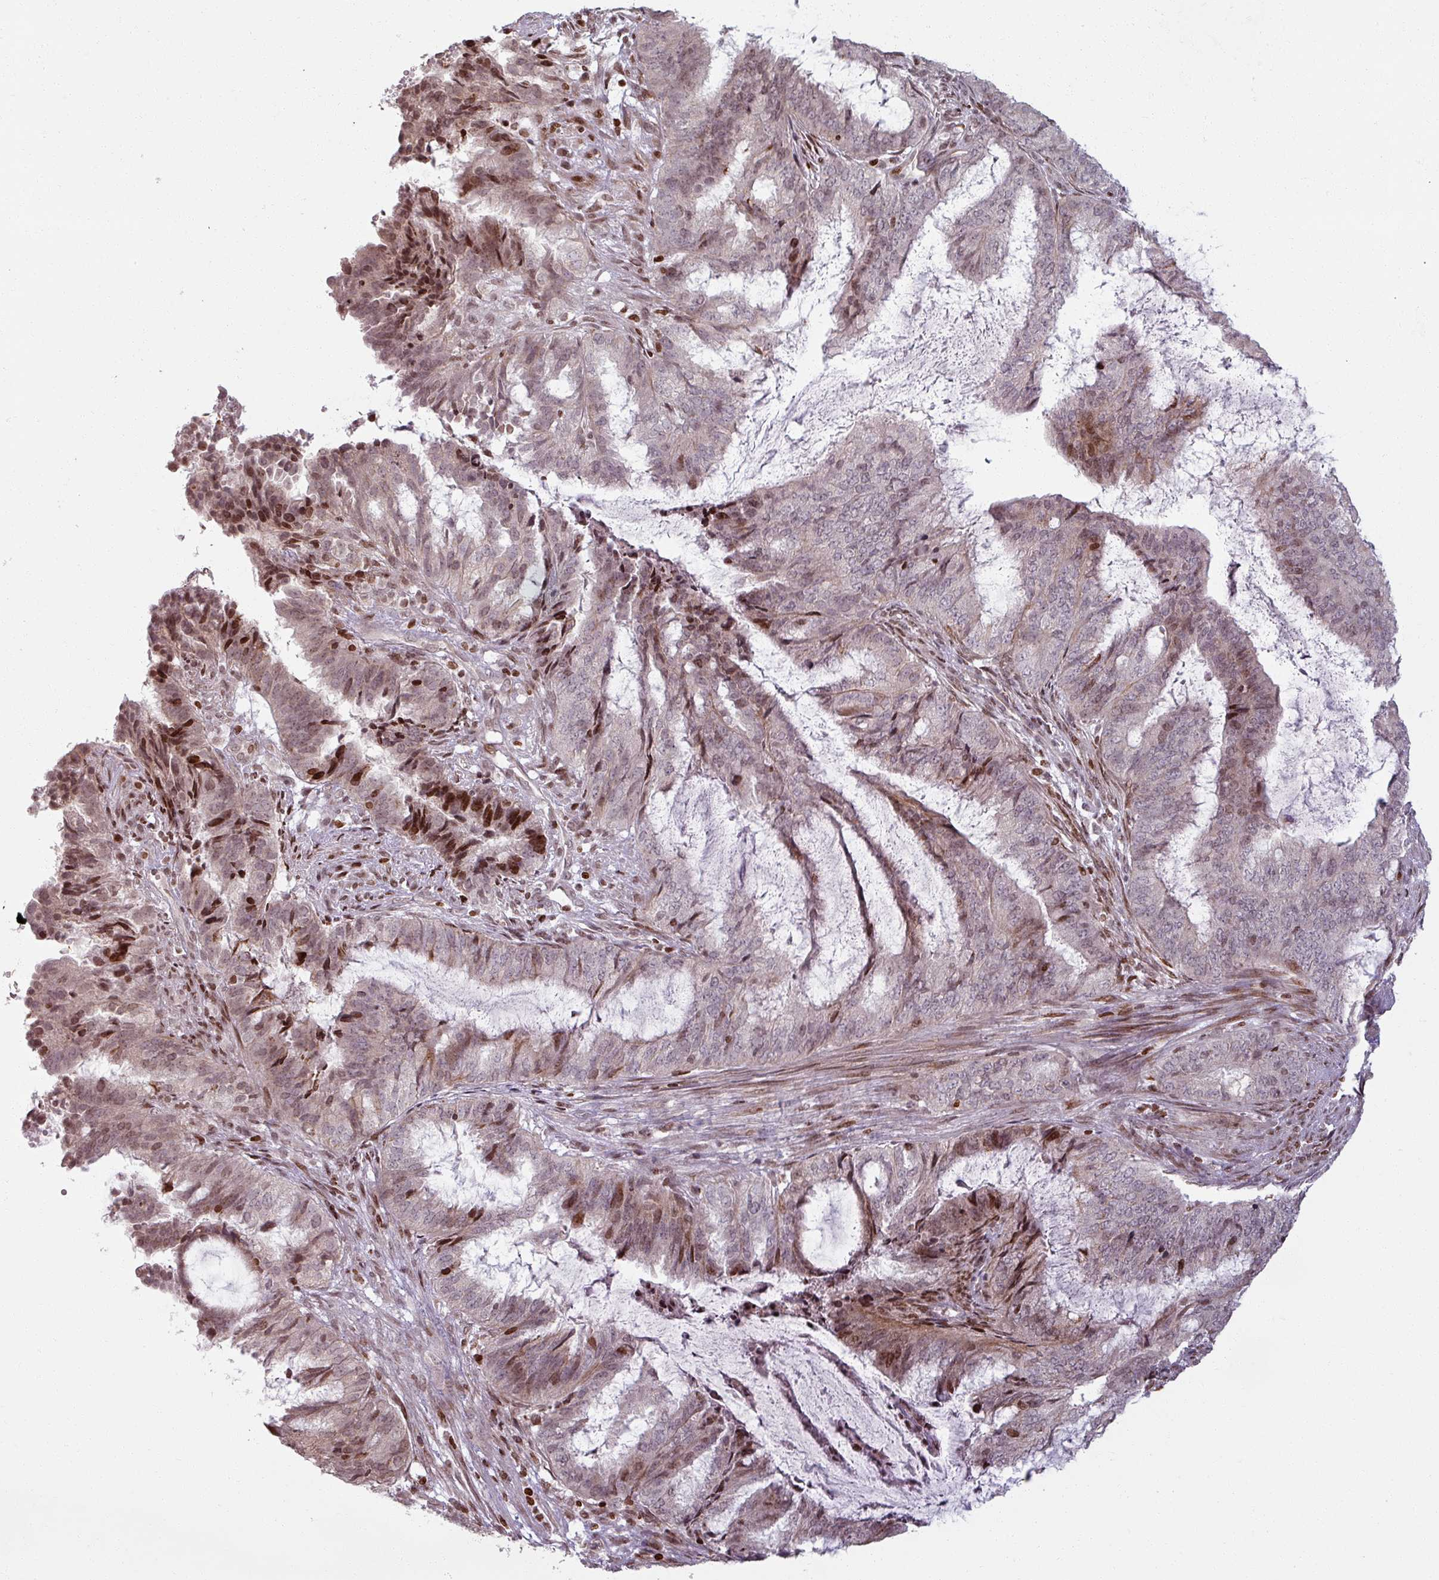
{"staining": {"intensity": "moderate", "quantity": "25%-75%", "location": "nuclear"}, "tissue": "endometrial cancer", "cell_type": "Tumor cells", "image_type": "cancer", "snomed": [{"axis": "morphology", "description": "Adenocarcinoma, NOS"}, {"axis": "topography", "description": "Endometrium"}], "caption": "The micrograph shows a brown stain indicating the presence of a protein in the nuclear of tumor cells in adenocarcinoma (endometrial).", "gene": "NCOR1", "patient": {"sex": "female", "age": 51}}